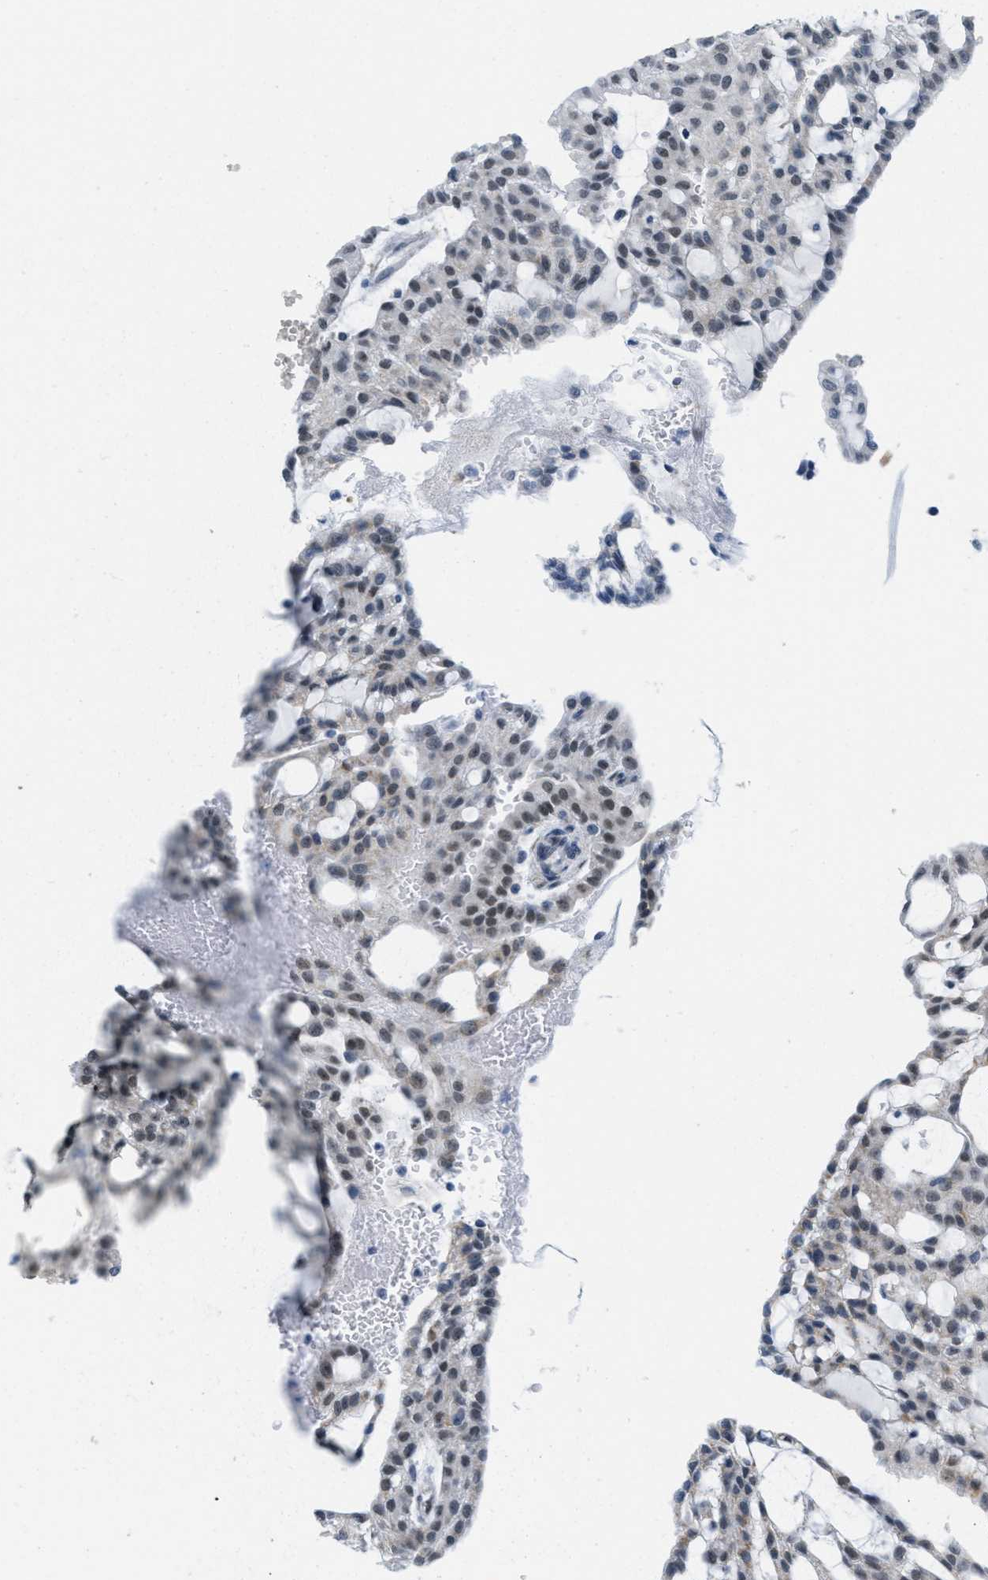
{"staining": {"intensity": "moderate", "quantity": "25%-75%", "location": "nuclear"}, "tissue": "renal cancer", "cell_type": "Tumor cells", "image_type": "cancer", "snomed": [{"axis": "morphology", "description": "Adenocarcinoma, NOS"}, {"axis": "topography", "description": "Kidney"}], "caption": "Protein analysis of renal cancer tissue exhibits moderate nuclear expression in approximately 25%-75% of tumor cells.", "gene": "HS3ST2", "patient": {"sex": "male", "age": 63}}